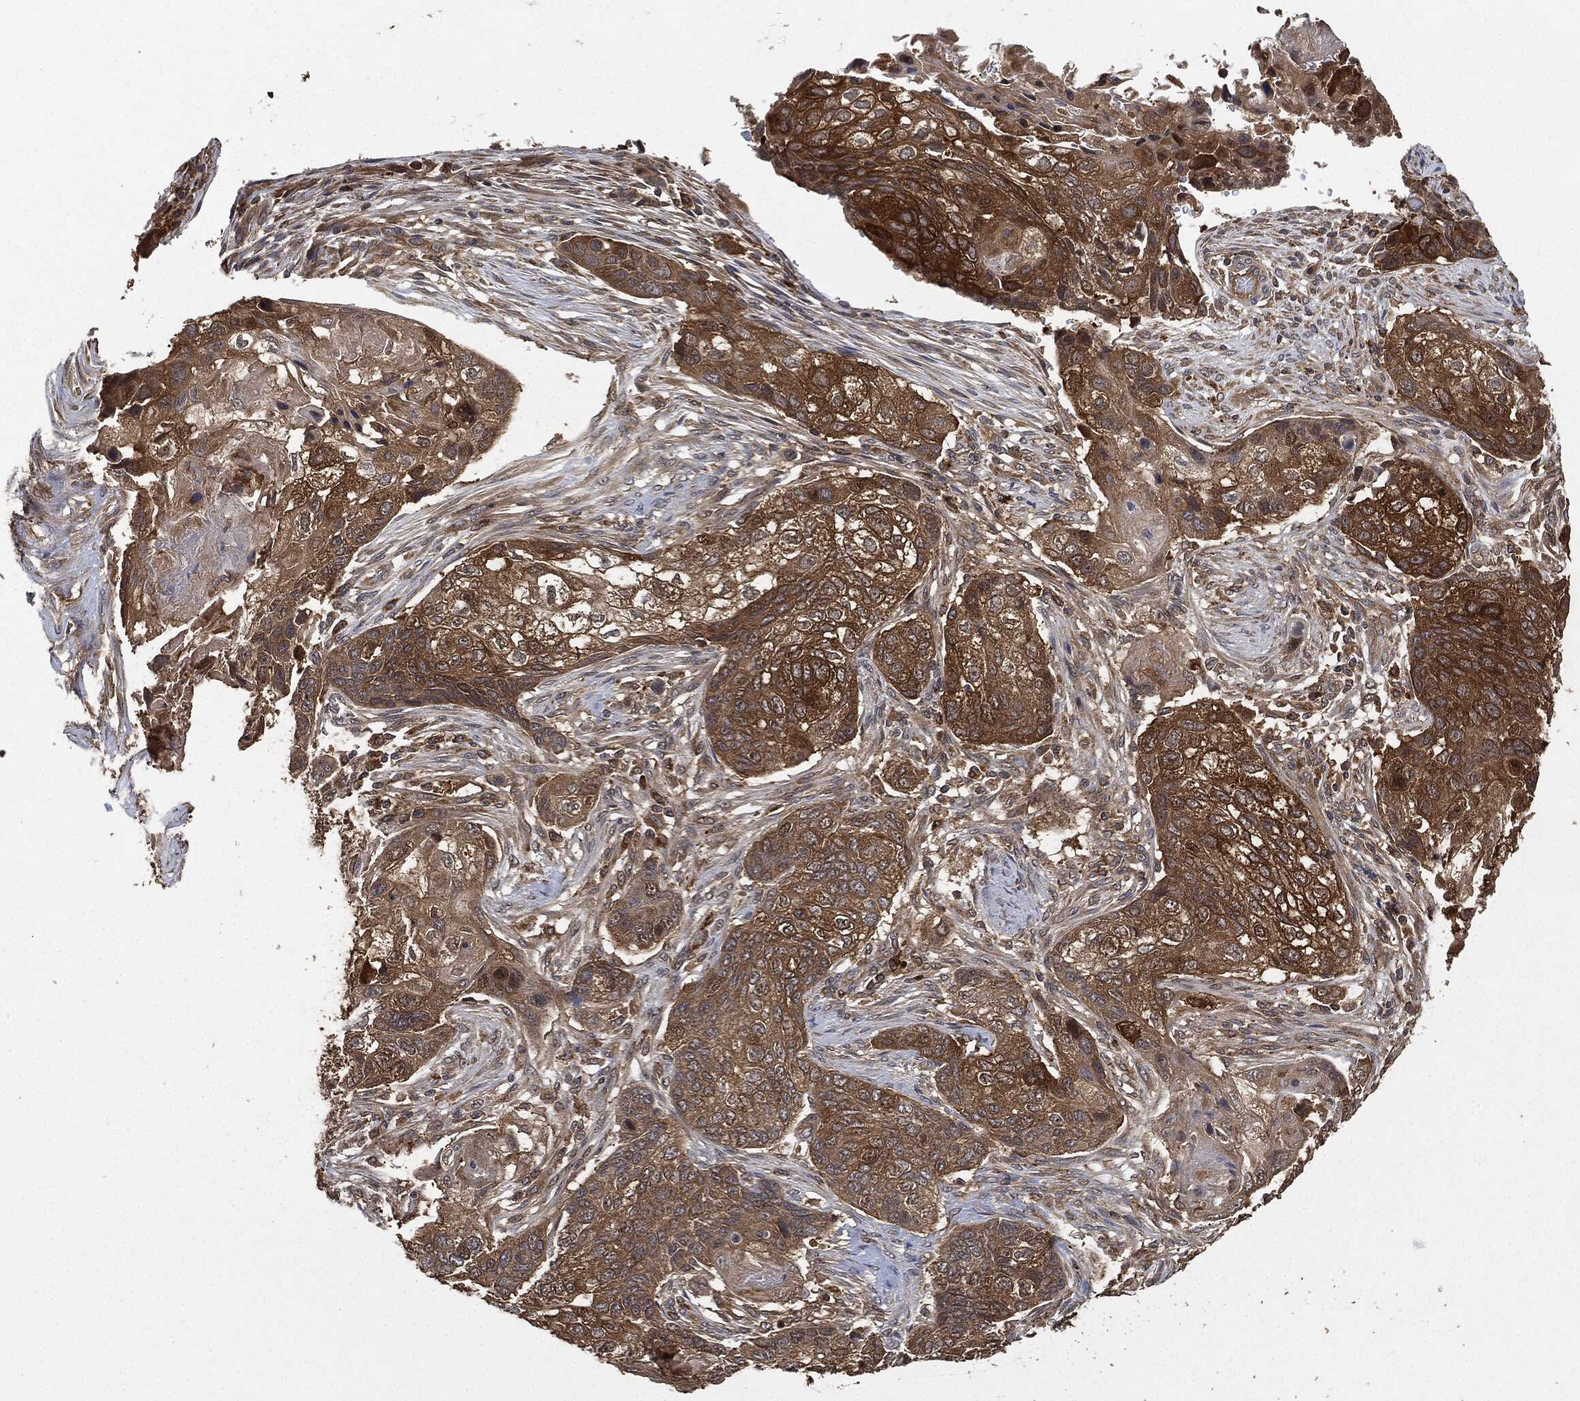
{"staining": {"intensity": "strong", "quantity": "25%-75%", "location": "cytoplasmic/membranous"}, "tissue": "lung cancer", "cell_type": "Tumor cells", "image_type": "cancer", "snomed": [{"axis": "morphology", "description": "Normal tissue, NOS"}, {"axis": "morphology", "description": "Squamous cell carcinoma, NOS"}, {"axis": "topography", "description": "Bronchus"}, {"axis": "topography", "description": "Lung"}], "caption": "This micrograph demonstrates IHC staining of lung cancer (squamous cell carcinoma), with high strong cytoplasmic/membranous positivity in about 25%-75% of tumor cells.", "gene": "BRAF", "patient": {"sex": "male", "age": 69}}